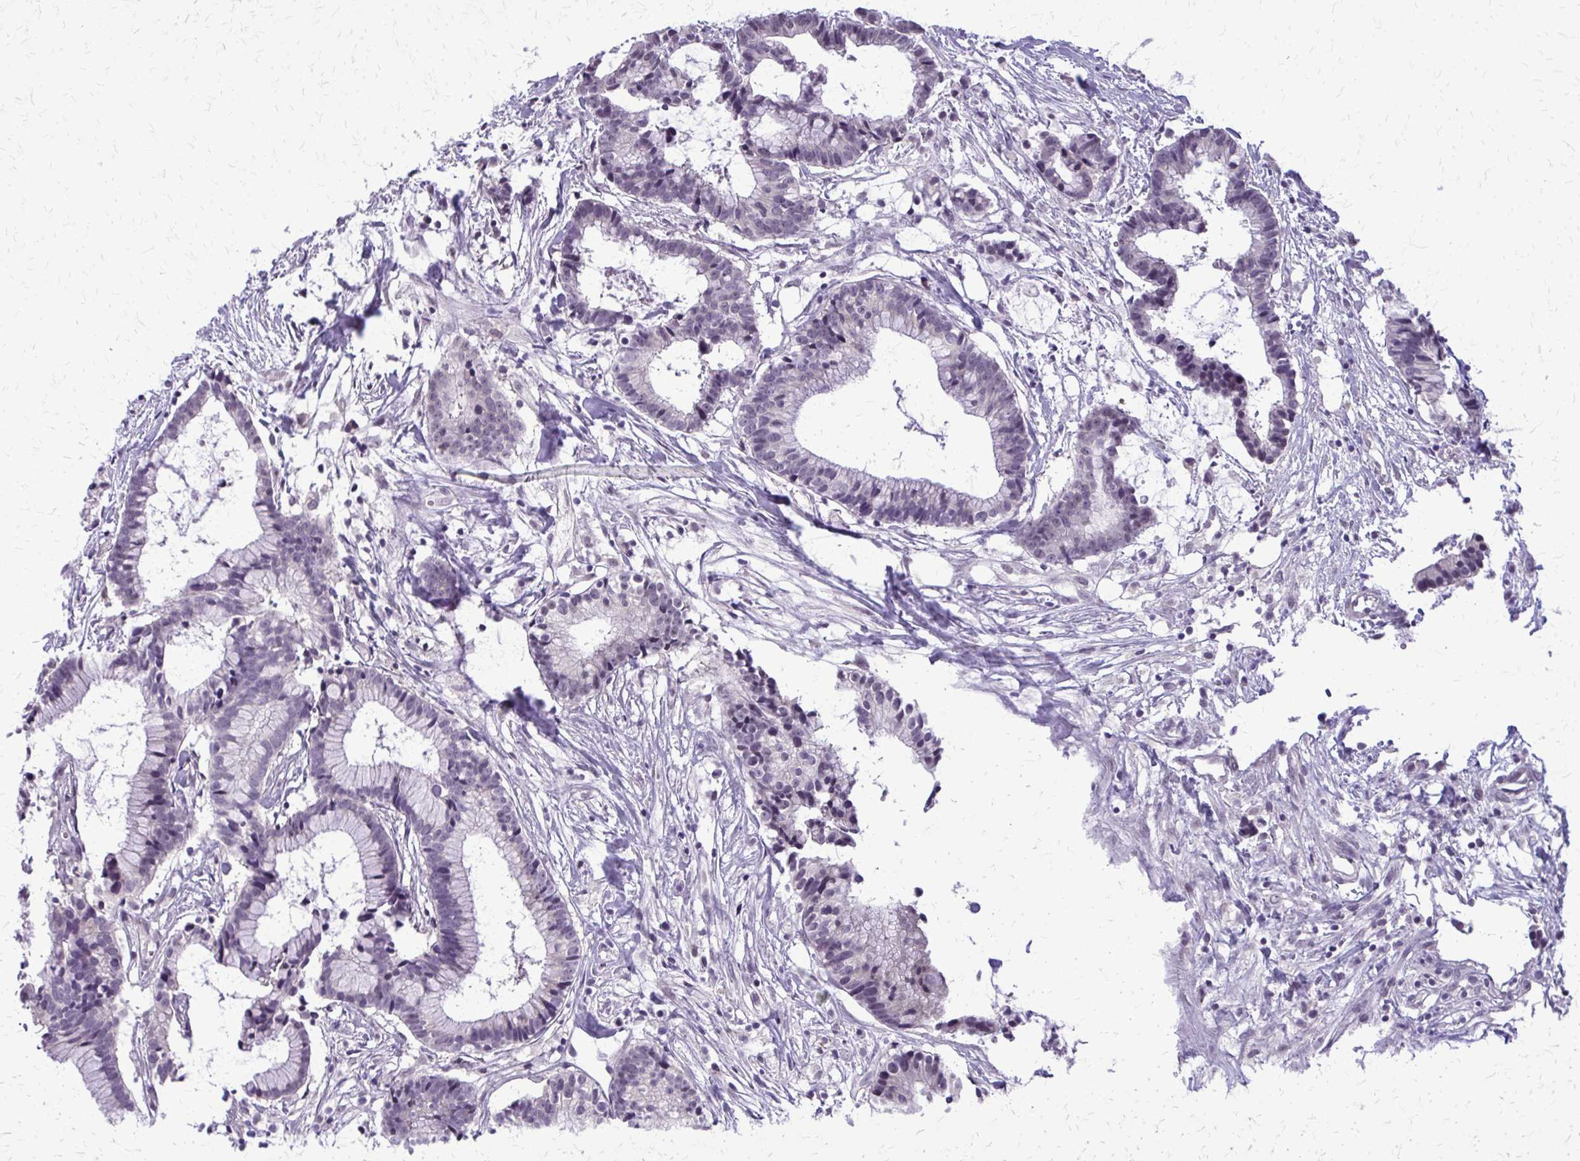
{"staining": {"intensity": "negative", "quantity": "none", "location": "none"}, "tissue": "colorectal cancer", "cell_type": "Tumor cells", "image_type": "cancer", "snomed": [{"axis": "morphology", "description": "Adenocarcinoma, NOS"}, {"axis": "topography", "description": "Colon"}], "caption": "This is an immunohistochemistry histopathology image of colorectal adenocarcinoma. There is no positivity in tumor cells.", "gene": "PLCB1", "patient": {"sex": "female", "age": 78}}